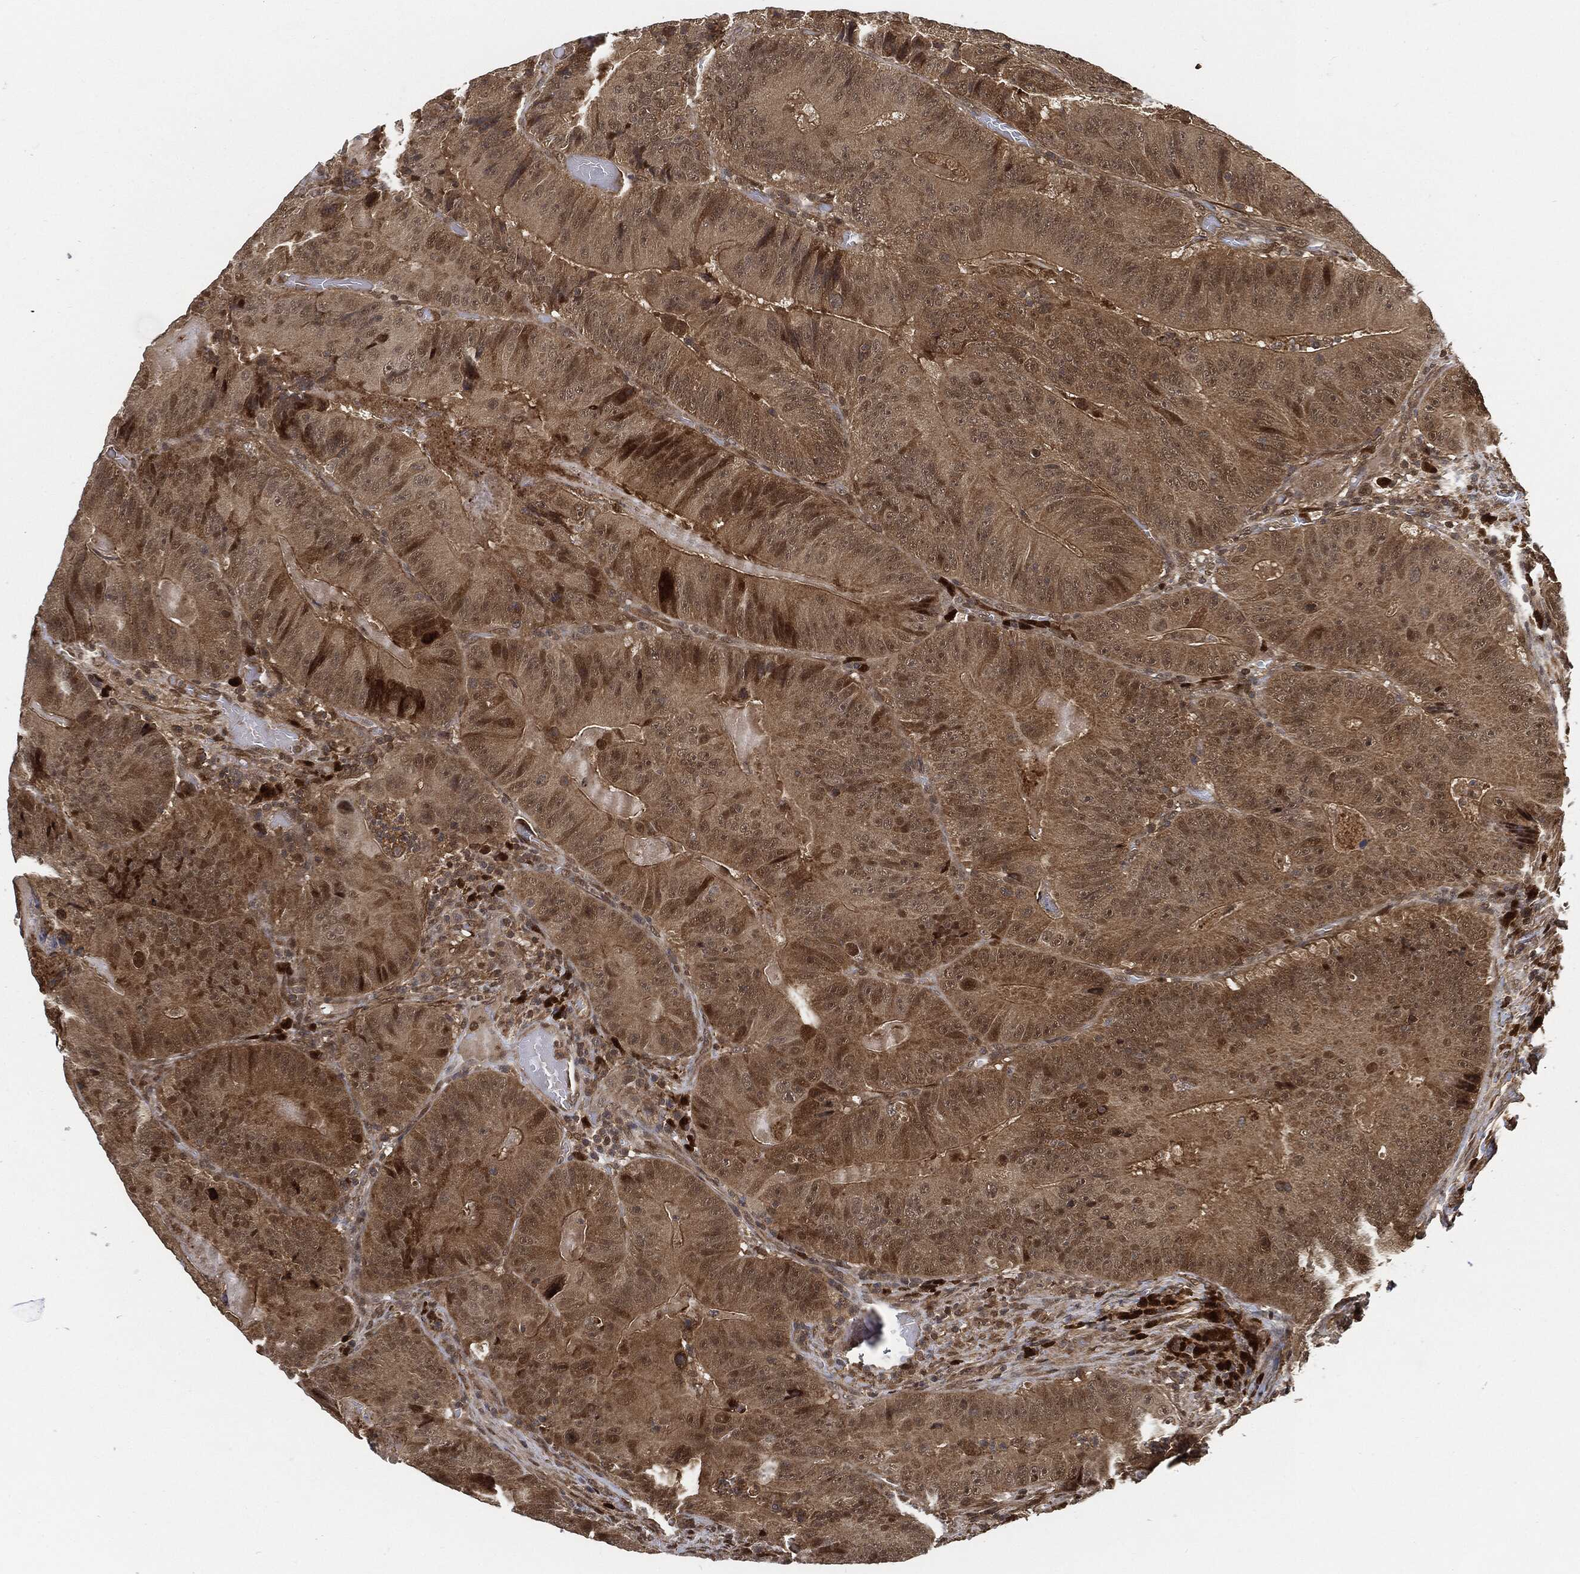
{"staining": {"intensity": "moderate", "quantity": ">75%", "location": "cytoplasmic/membranous,nuclear"}, "tissue": "colorectal cancer", "cell_type": "Tumor cells", "image_type": "cancer", "snomed": [{"axis": "morphology", "description": "Adenocarcinoma, NOS"}, {"axis": "topography", "description": "Colon"}], "caption": "The micrograph exhibits a brown stain indicating the presence of a protein in the cytoplasmic/membranous and nuclear of tumor cells in colorectal adenocarcinoma.", "gene": "CUTA", "patient": {"sex": "female", "age": 86}}